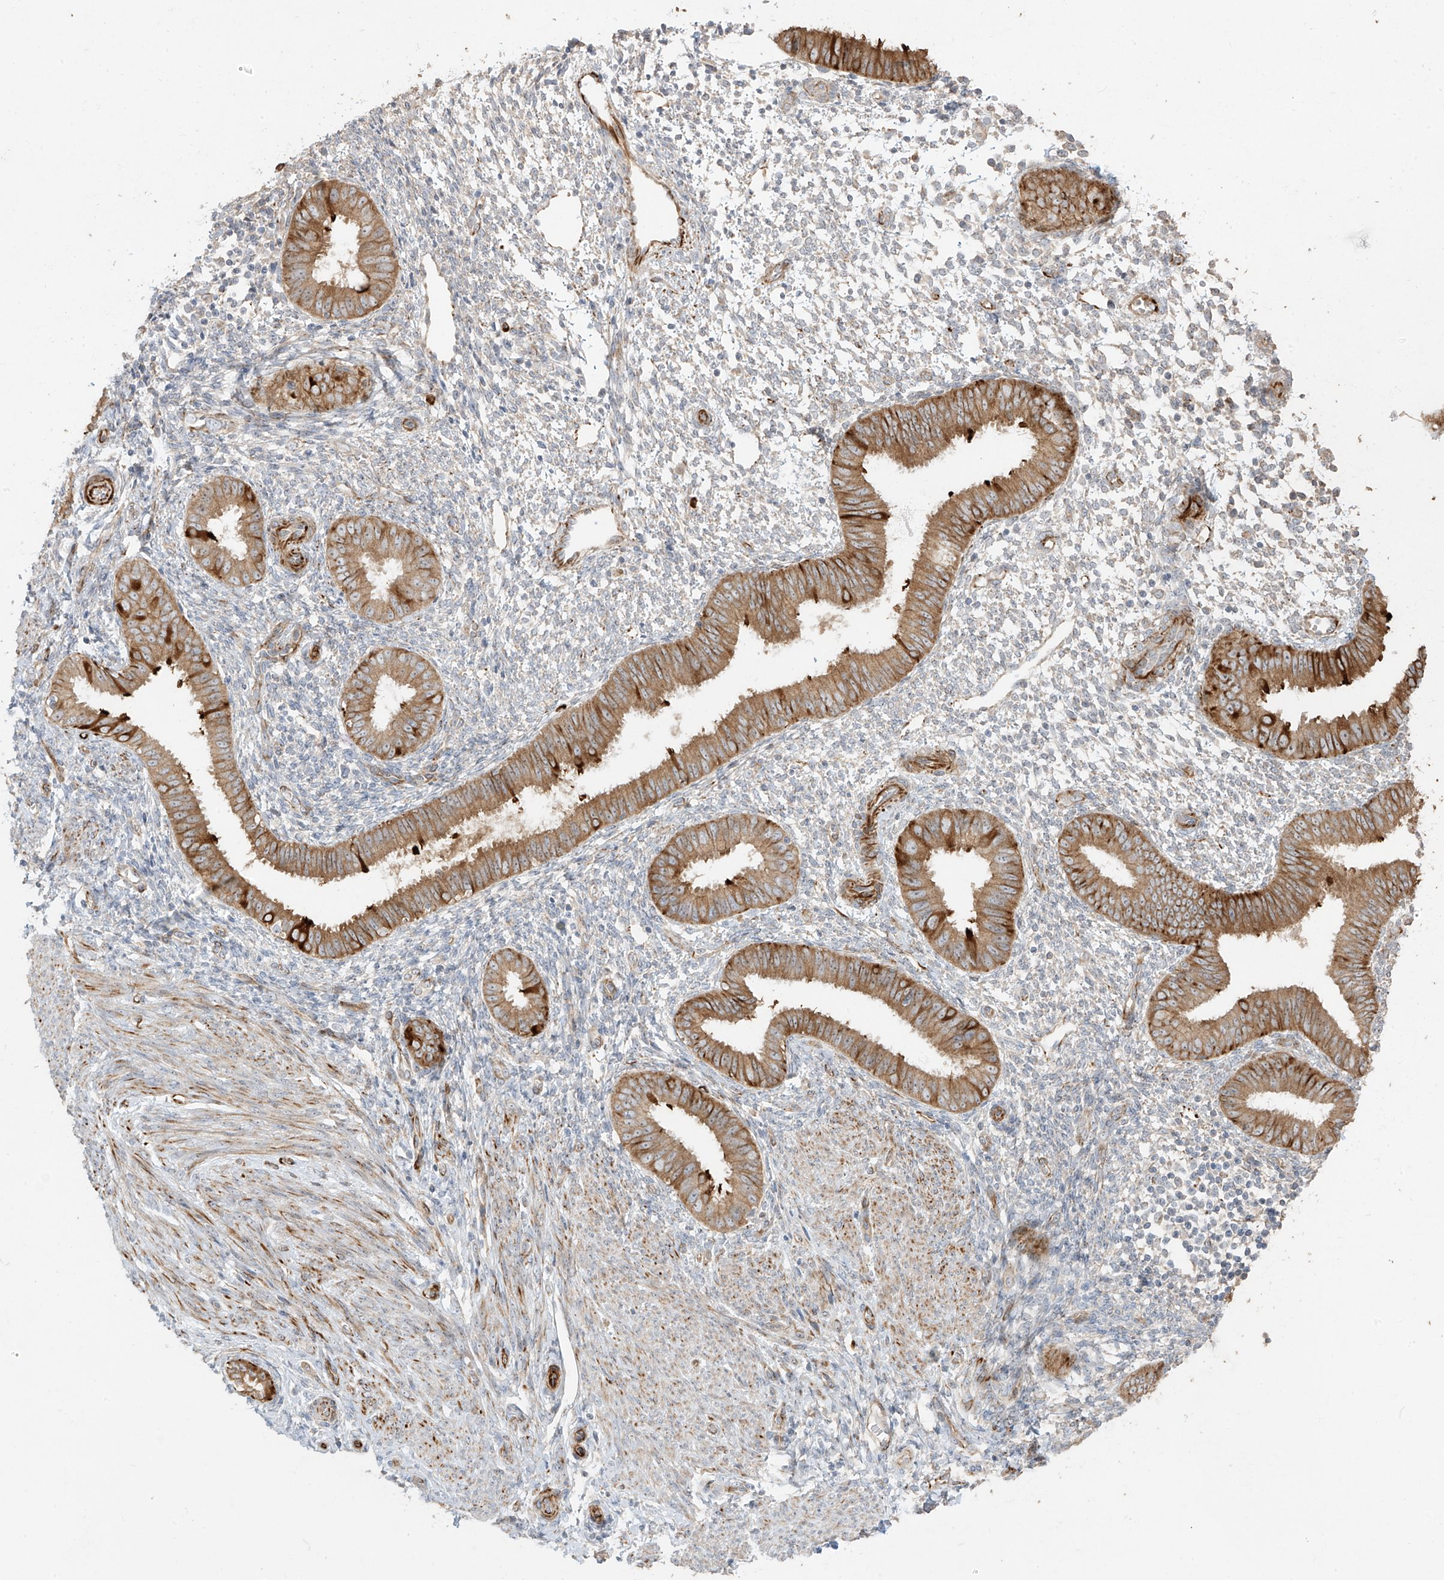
{"staining": {"intensity": "negative", "quantity": "none", "location": "none"}, "tissue": "endometrium", "cell_type": "Cells in endometrial stroma", "image_type": "normal", "snomed": [{"axis": "morphology", "description": "Normal tissue, NOS"}, {"axis": "topography", "description": "Uterus"}, {"axis": "topography", "description": "Endometrium"}], "caption": "Protein analysis of benign endometrium demonstrates no significant expression in cells in endometrial stroma. The staining is performed using DAB brown chromogen with nuclei counter-stained in using hematoxylin.", "gene": "DCDC2", "patient": {"sex": "female", "age": 48}}